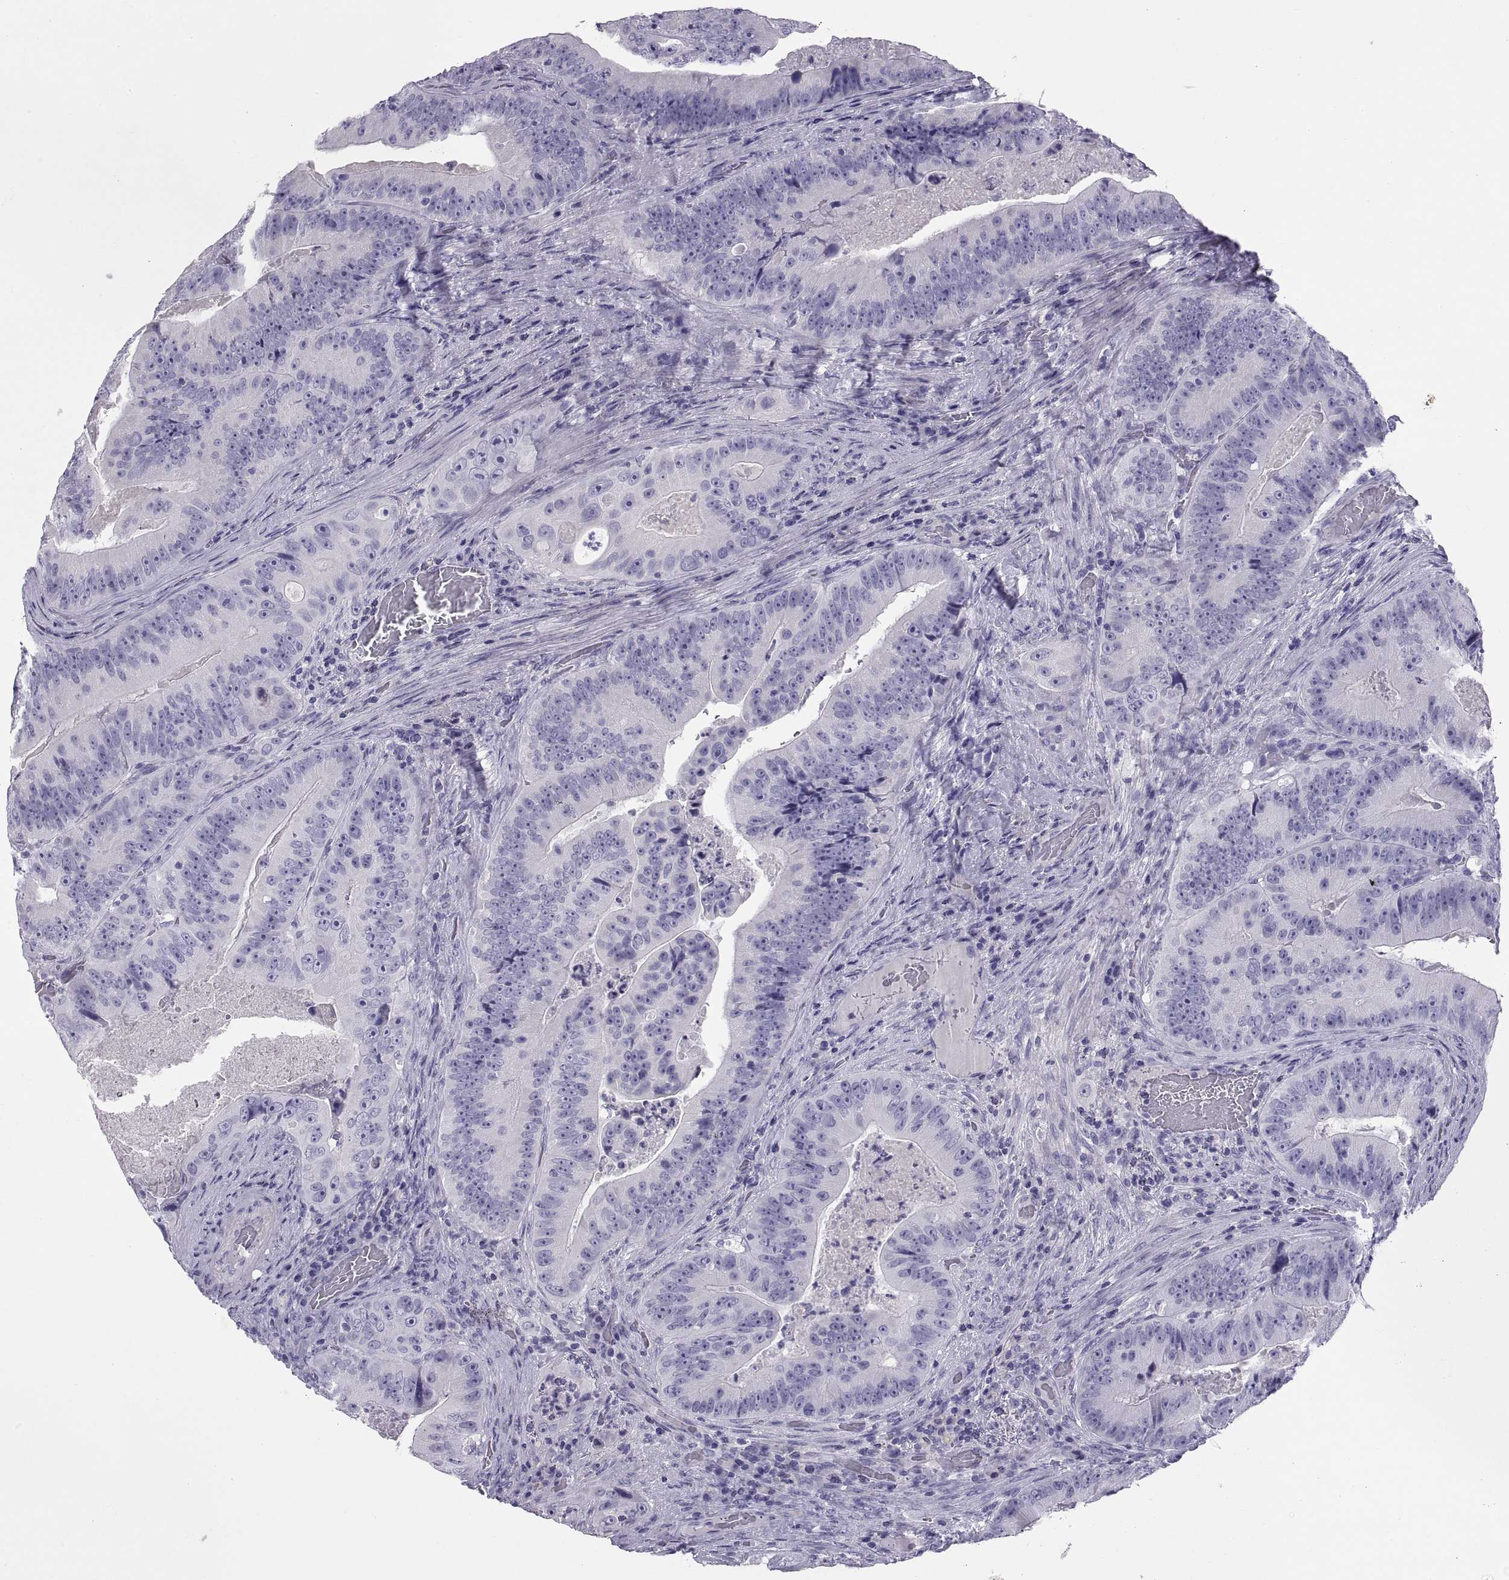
{"staining": {"intensity": "negative", "quantity": "none", "location": "none"}, "tissue": "colorectal cancer", "cell_type": "Tumor cells", "image_type": "cancer", "snomed": [{"axis": "morphology", "description": "Adenocarcinoma, NOS"}, {"axis": "topography", "description": "Colon"}], "caption": "Photomicrograph shows no protein expression in tumor cells of adenocarcinoma (colorectal) tissue. Nuclei are stained in blue.", "gene": "RGS20", "patient": {"sex": "female", "age": 86}}